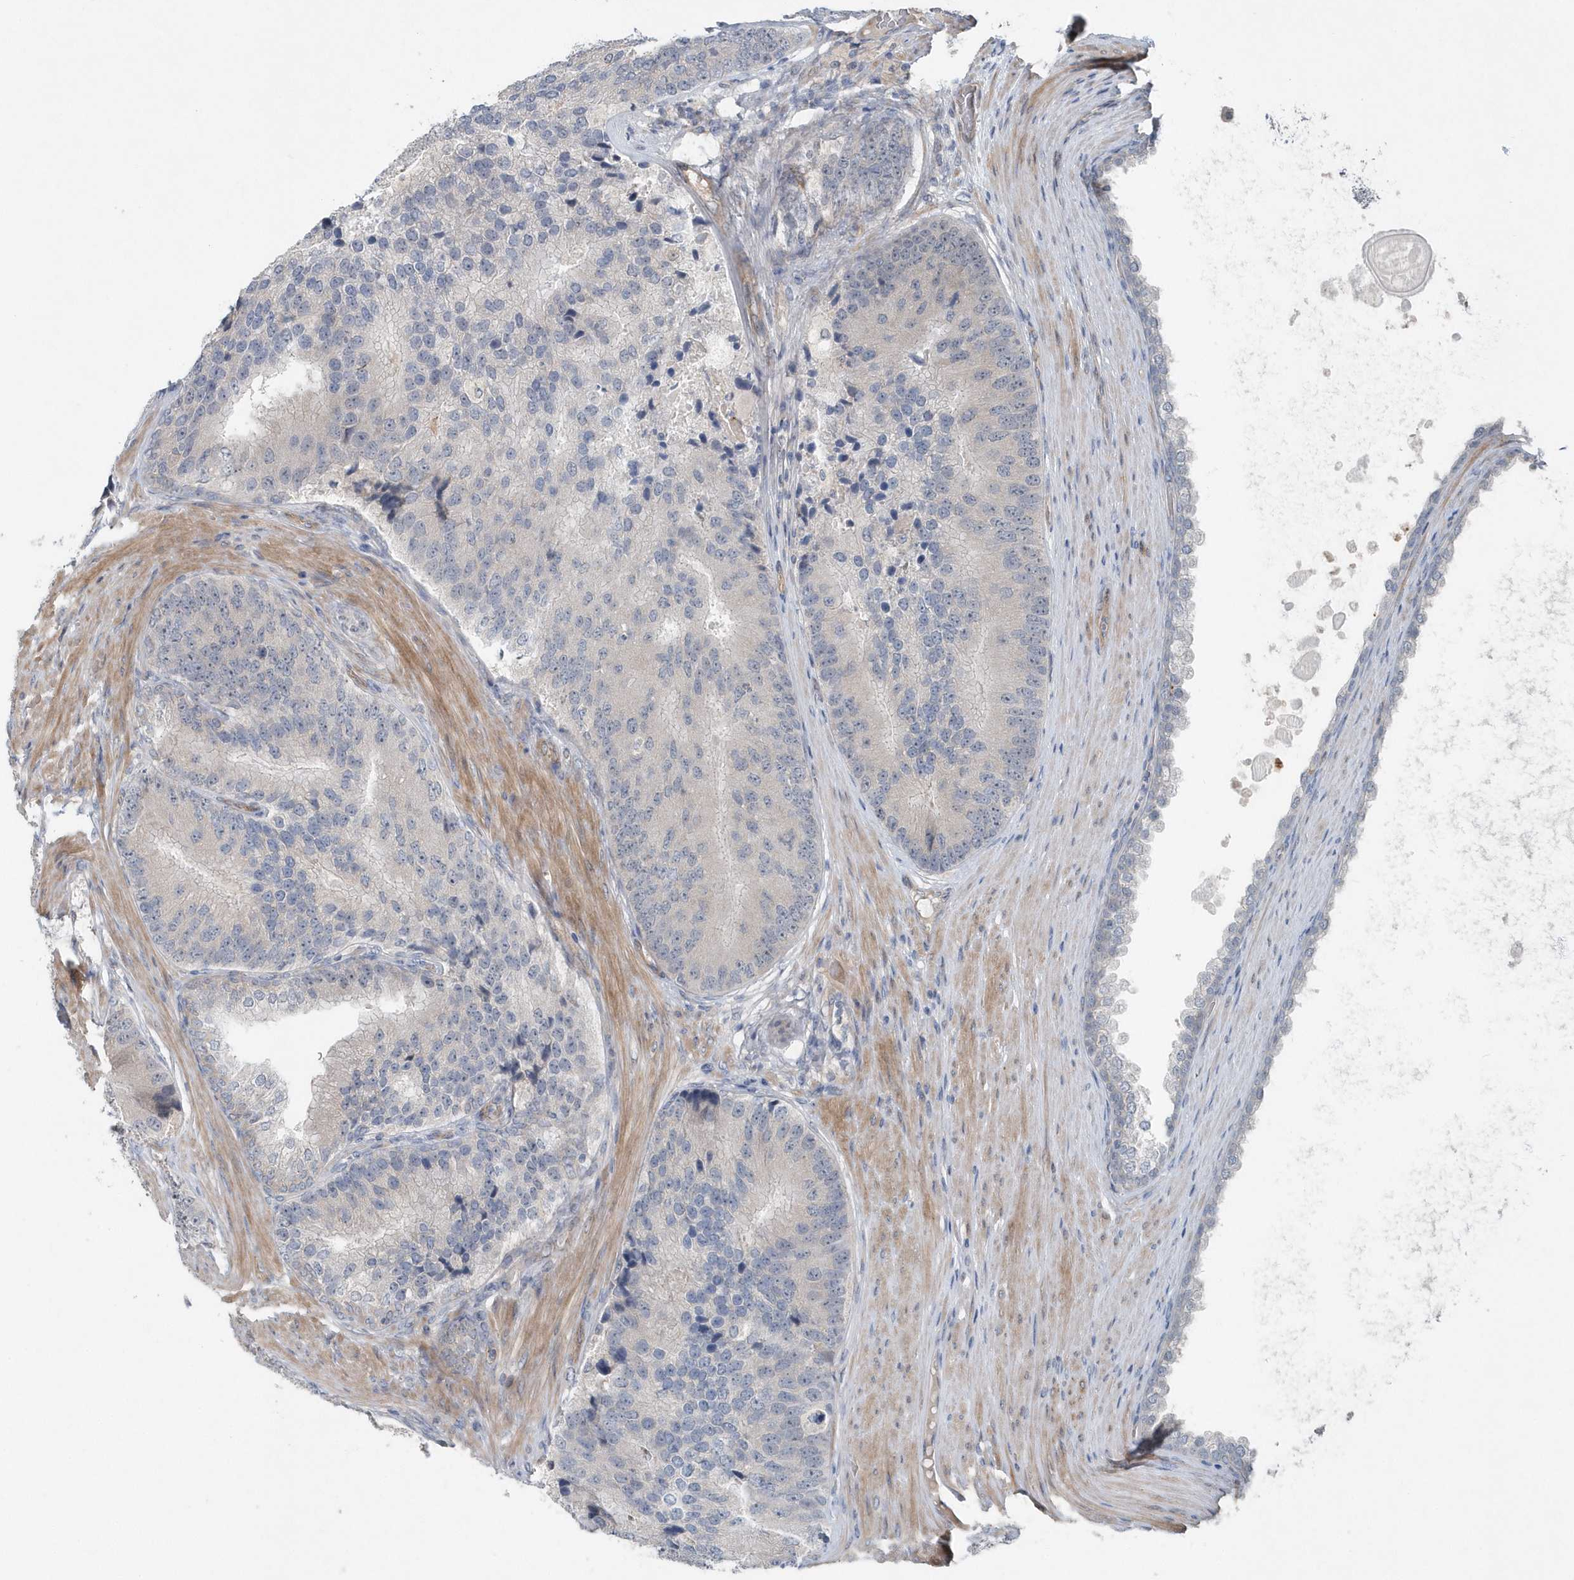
{"staining": {"intensity": "negative", "quantity": "none", "location": "none"}, "tissue": "prostate cancer", "cell_type": "Tumor cells", "image_type": "cancer", "snomed": [{"axis": "morphology", "description": "Adenocarcinoma, High grade"}, {"axis": "topography", "description": "Prostate"}], "caption": "Prostate cancer was stained to show a protein in brown. There is no significant positivity in tumor cells. (DAB (3,3'-diaminobenzidine) IHC with hematoxylin counter stain).", "gene": "MCC", "patient": {"sex": "male", "age": 70}}